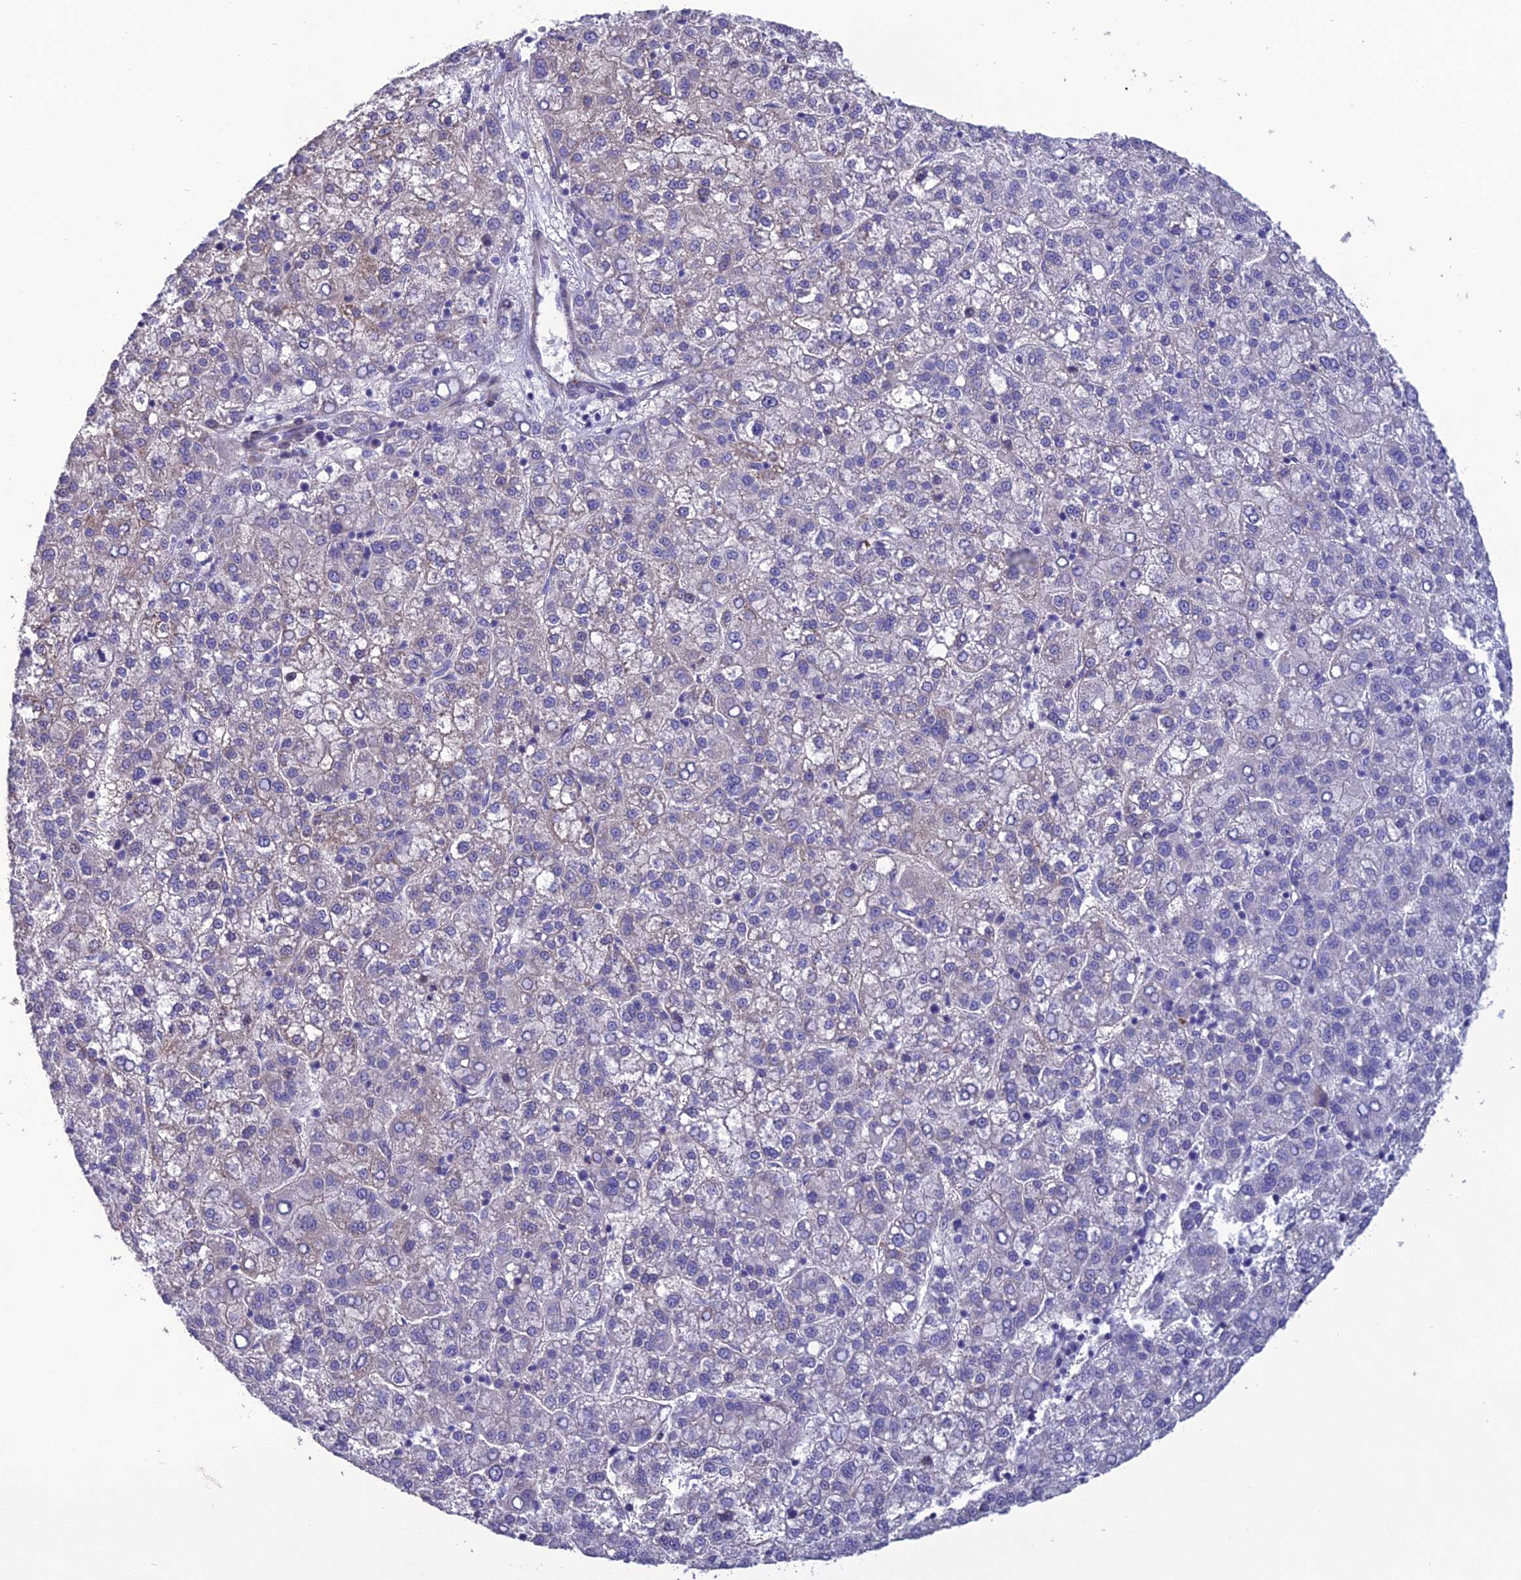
{"staining": {"intensity": "negative", "quantity": "none", "location": "none"}, "tissue": "liver cancer", "cell_type": "Tumor cells", "image_type": "cancer", "snomed": [{"axis": "morphology", "description": "Carcinoma, Hepatocellular, NOS"}, {"axis": "topography", "description": "Liver"}], "caption": "Protein analysis of liver cancer (hepatocellular carcinoma) exhibits no significant positivity in tumor cells.", "gene": "OR56B1", "patient": {"sex": "female", "age": 58}}